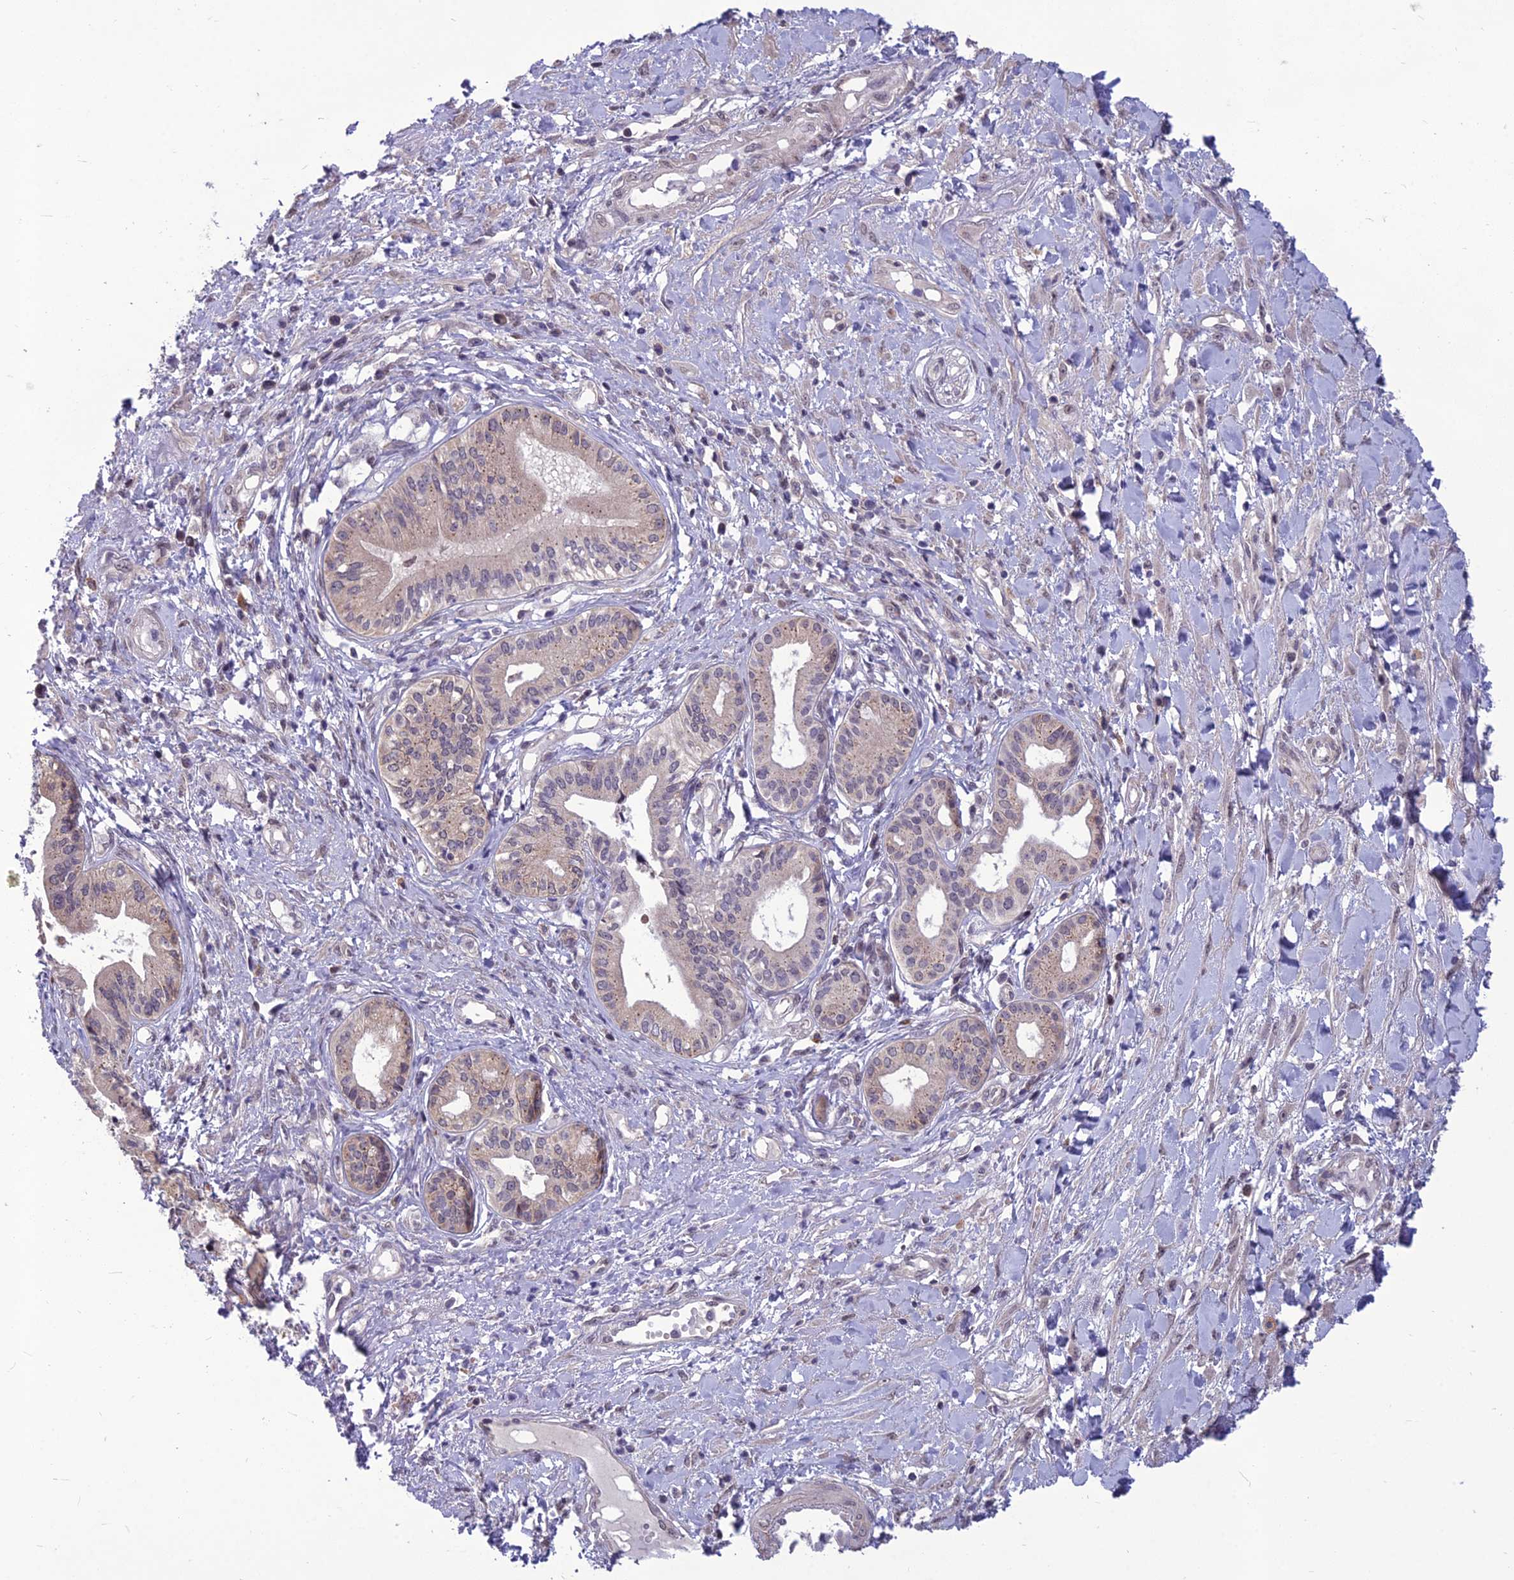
{"staining": {"intensity": "negative", "quantity": "none", "location": "none"}, "tissue": "pancreatic cancer", "cell_type": "Tumor cells", "image_type": "cancer", "snomed": [{"axis": "morphology", "description": "Adenocarcinoma, NOS"}, {"axis": "topography", "description": "Pancreas"}], "caption": "IHC photomicrograph of human pancreatic cancer (adenocarcinoma) stained for a protein (brown), which demonstrates no staining in tumor cells.", "gene": "FBRS", "patient": {"sex": "female", "age": 50}}